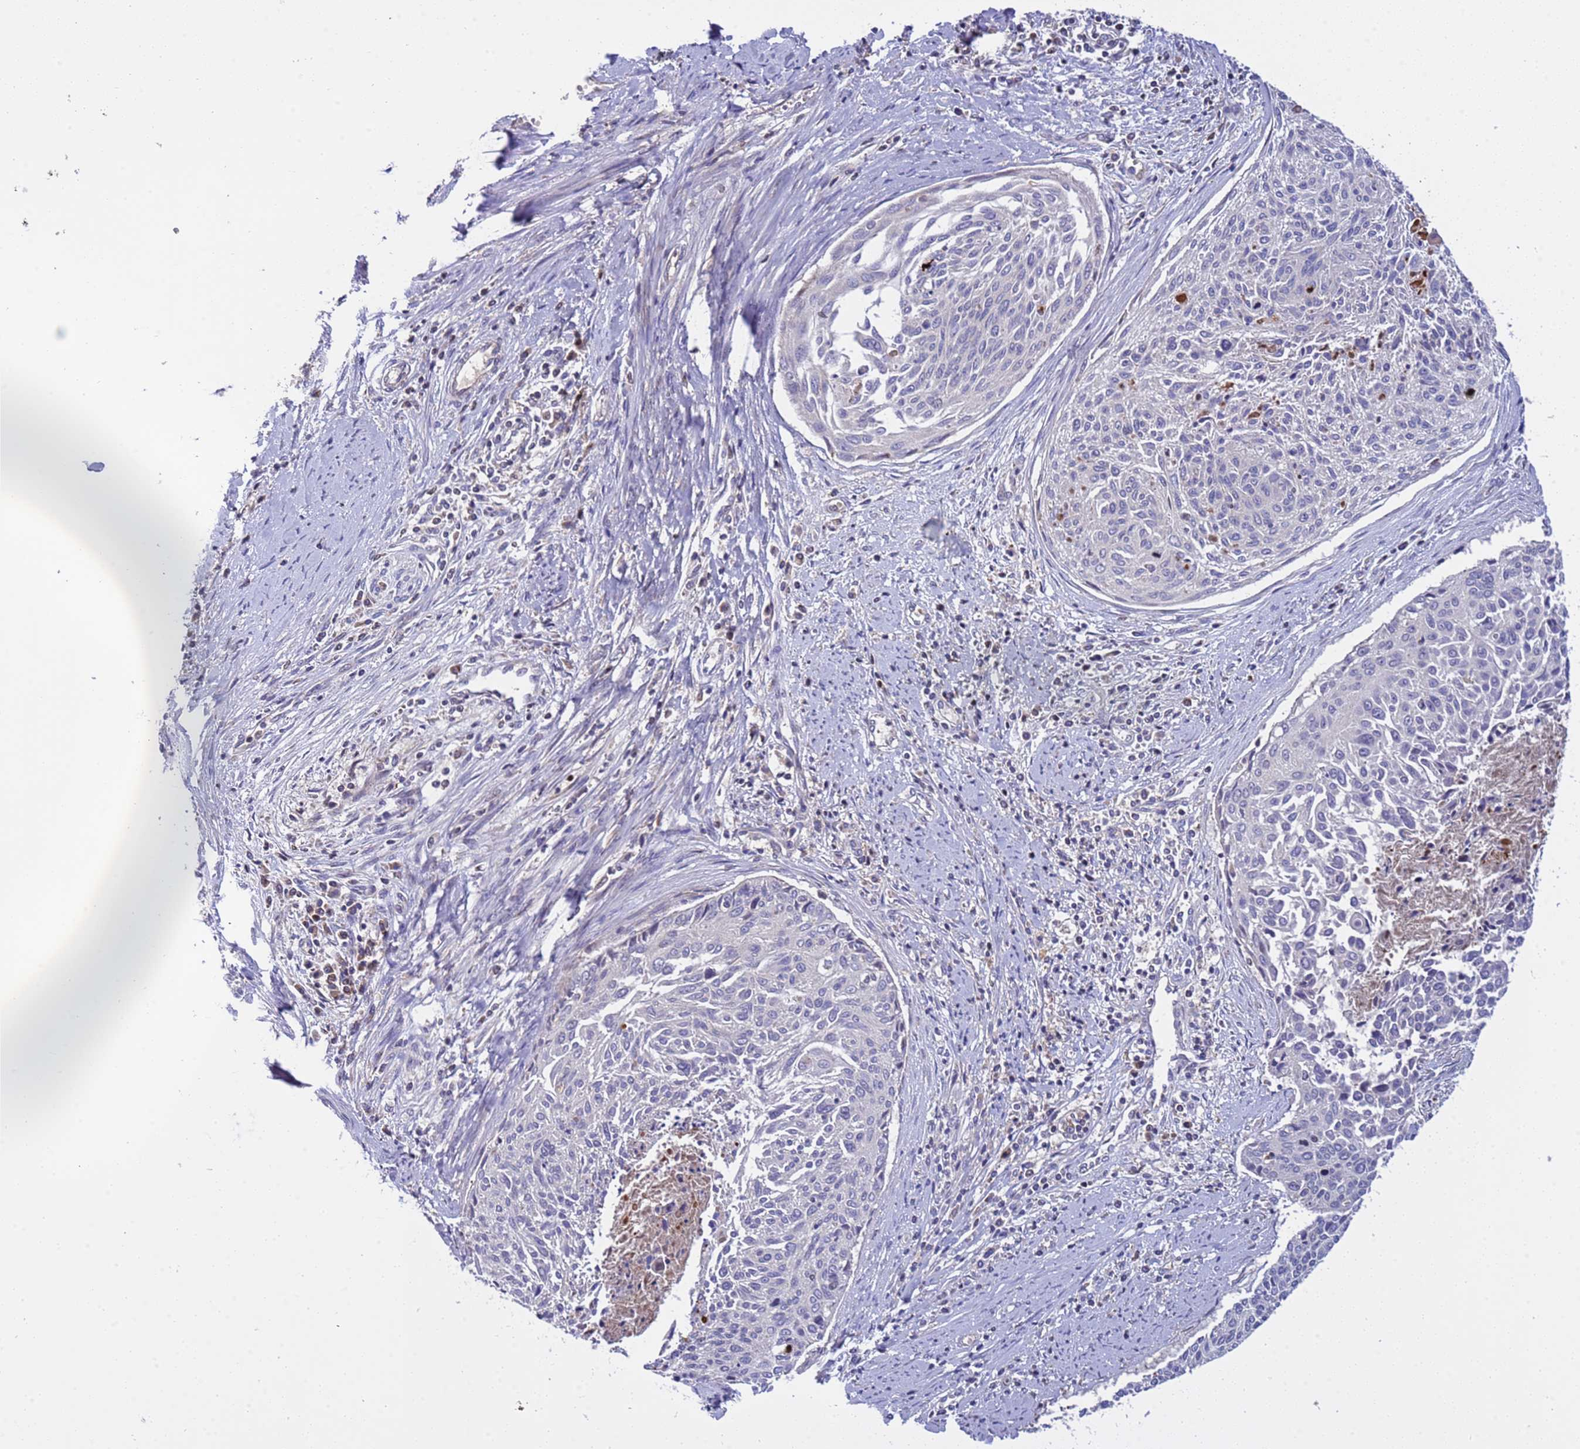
{"staining": {"intensity": "negative", "quantity": "none", "location": "none"}, "tissue": "cervical cancer", "cell_type": "Tumor cells", "image_type": "cancer", "snomed": [{"axis": "morphology", "description": "Squamous cell carcinoma, NOS"}, {"axis": "topography", "description": "Cervix"}], "caption": "Squamous cell carcinoma (cervical) was stained to show a protein in brown. There is no significant positivity in tumor cells.", "gene": "PARP16", "patient": {"sex": "female", "age": 55}}